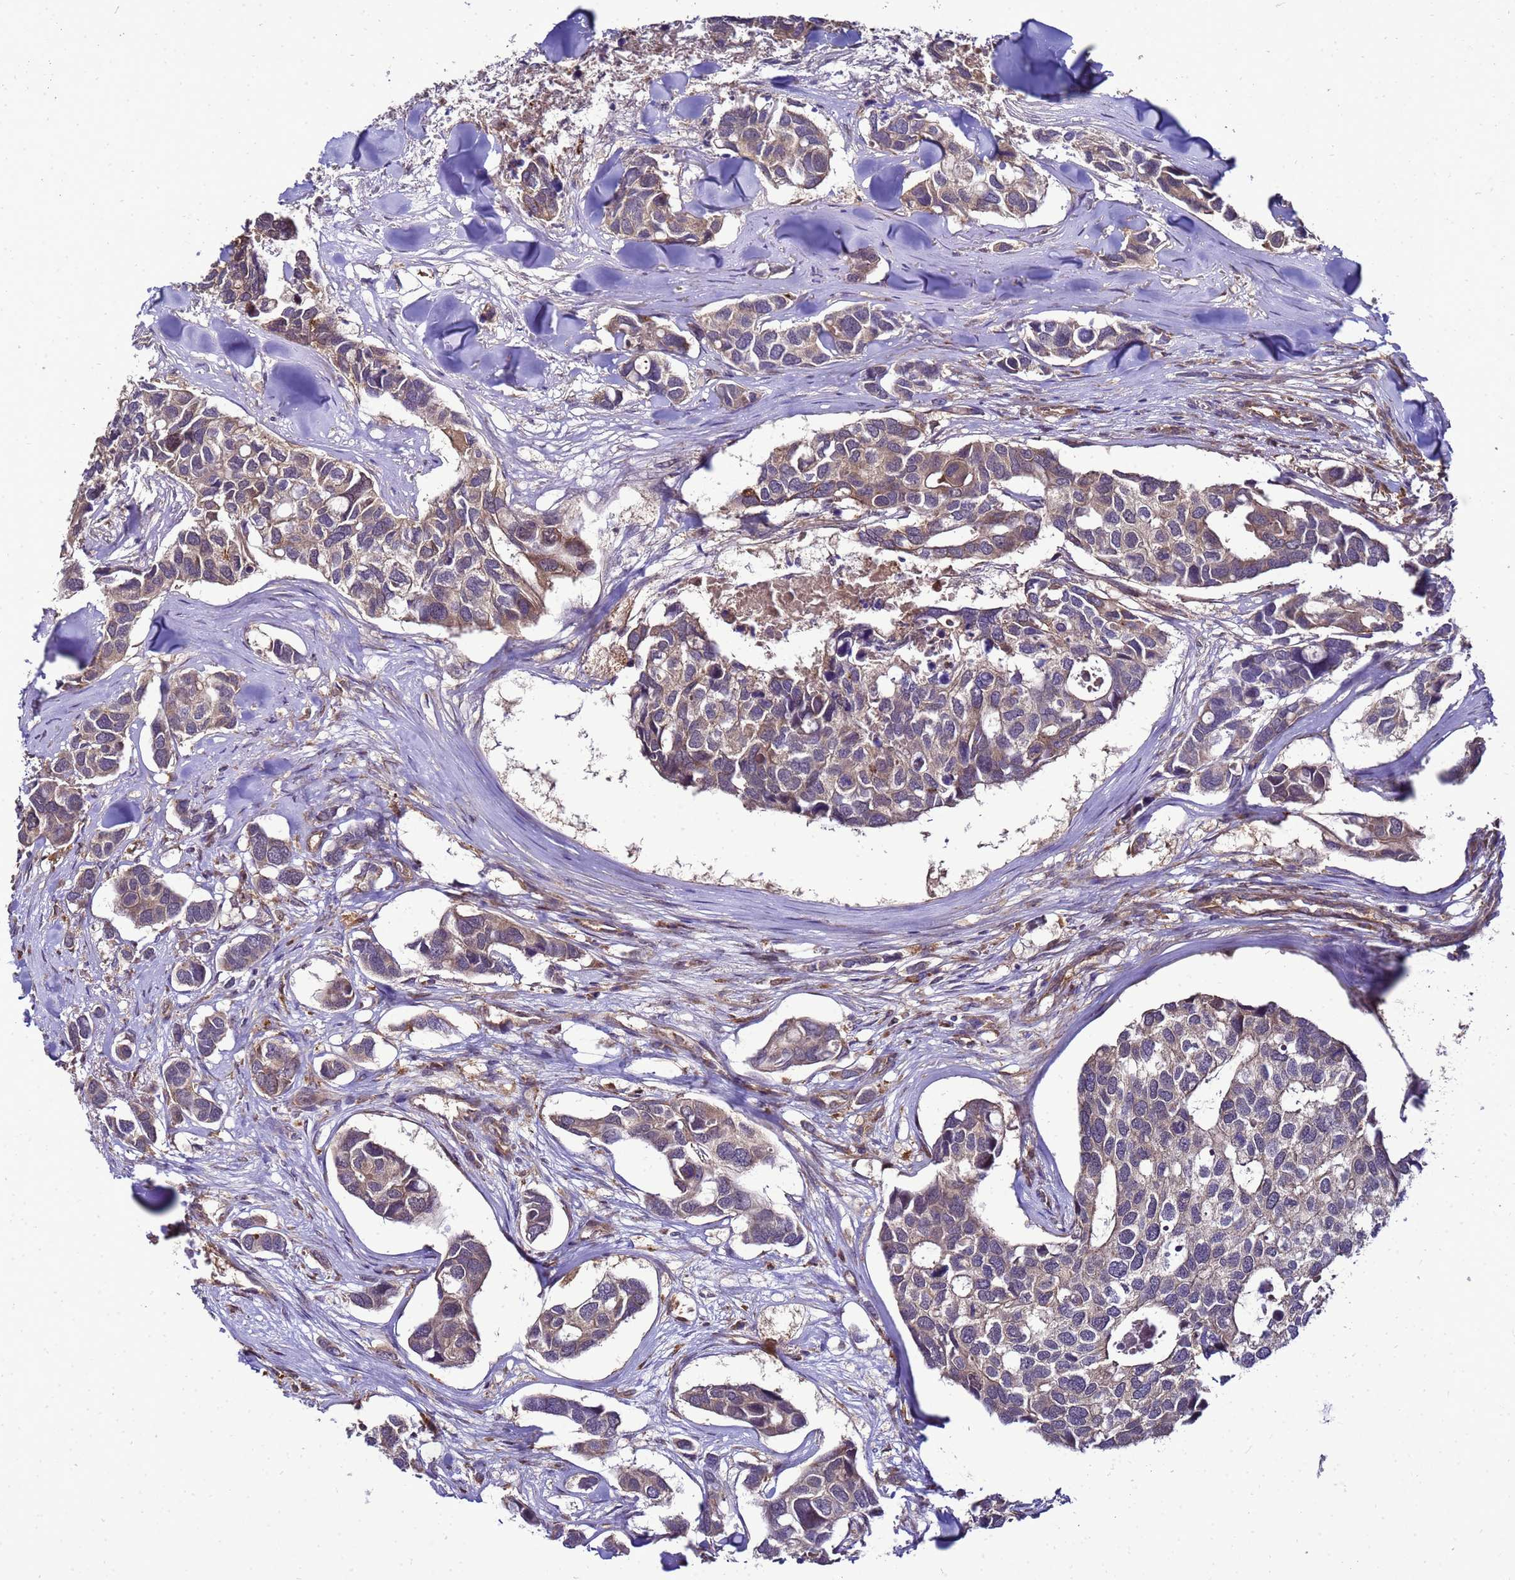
{"staining": {"intensity": "moderate", "quantity": "<25%", "location": "cytoplasmic/membranous"}, "tissue": "breast cancer", "cell_type": "Tumor cells", "image_type": "cancer", "snomed": [{"axis": "morphology", "description": "Duct carcinoma"}, {"axis": "topography", "description": "Breast"}], "caption": "Moderate cytoplasmic/membranous positivity is seen in approximately <25% of tumor cells in breast cancer. (brown staining indicates protein expression, while blue staining denotes nuclei).", "gene": "TRABD", "patient": {"sex": "female", "age": 83}}